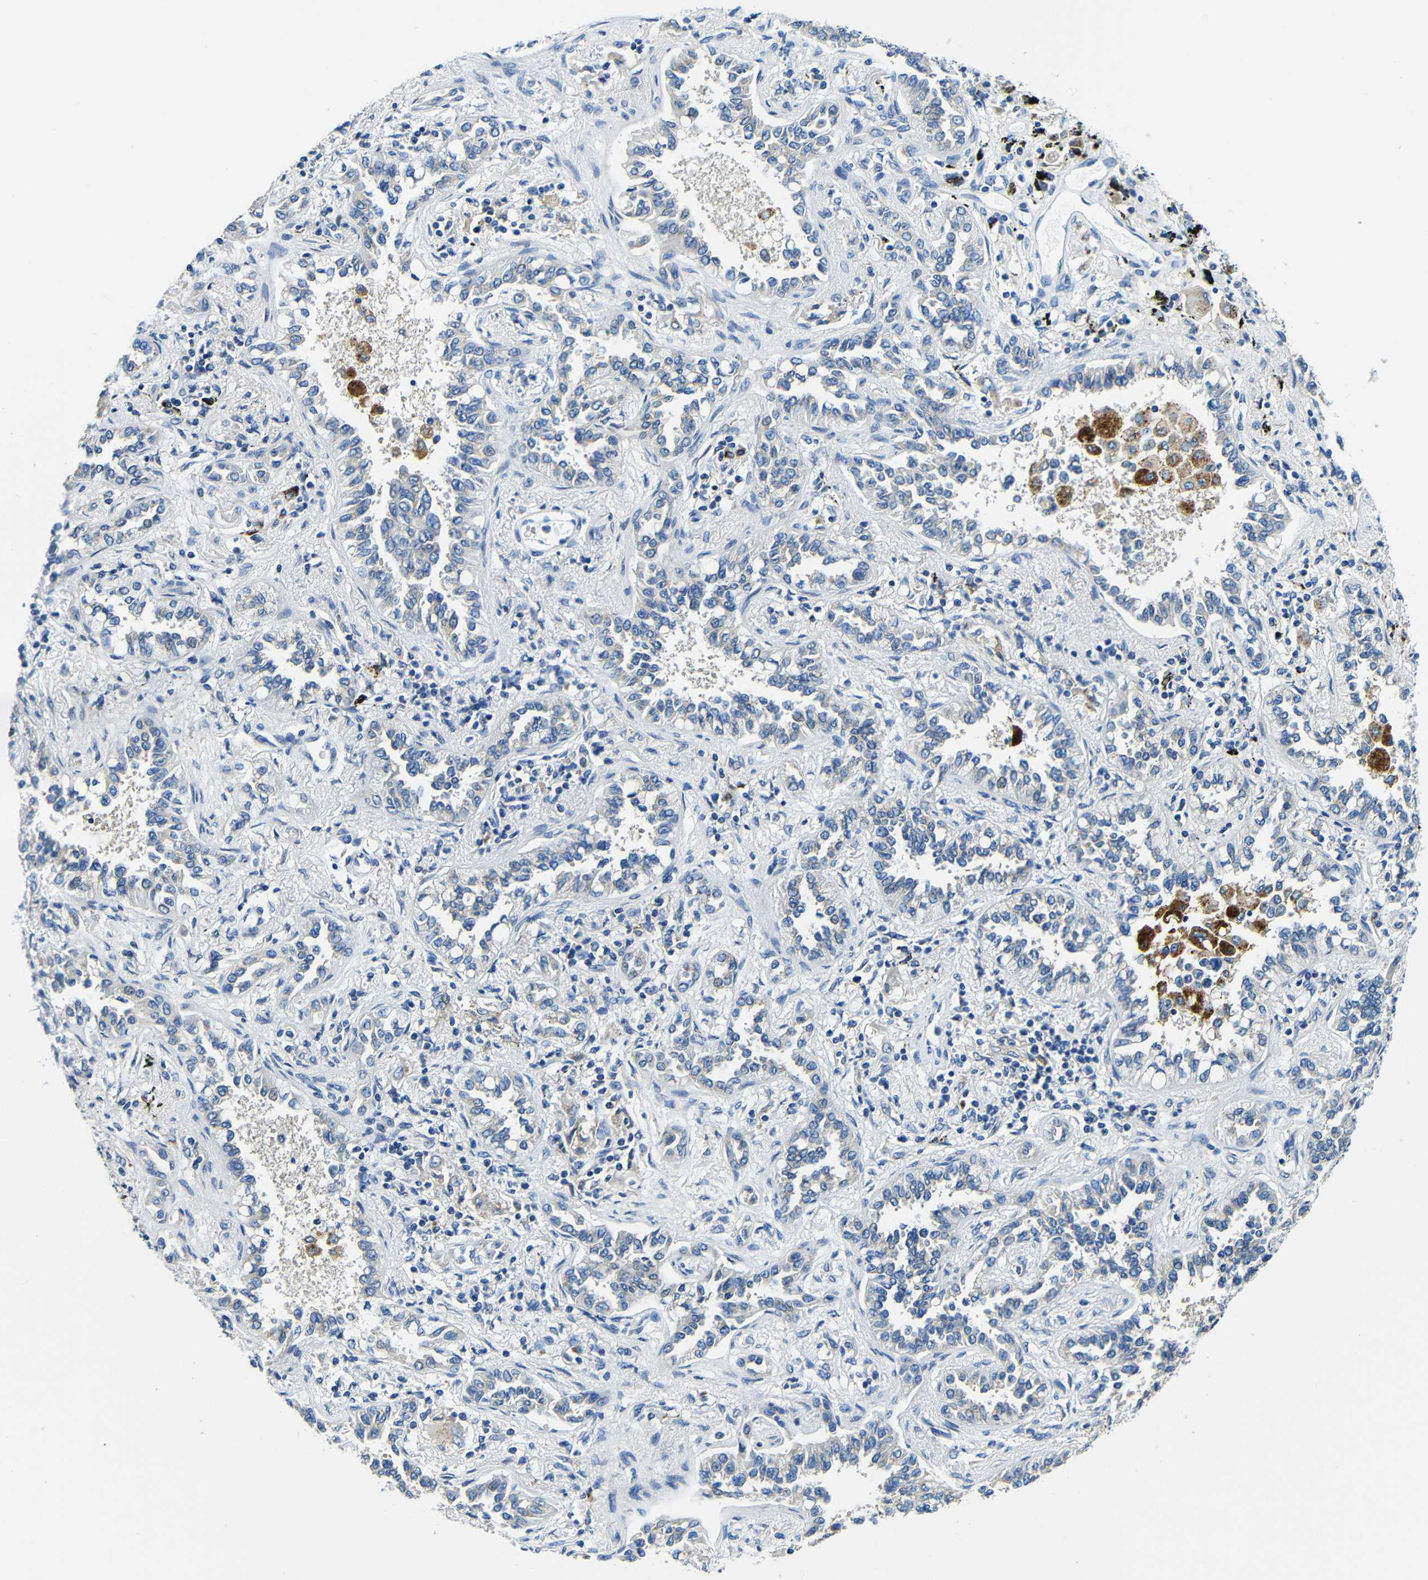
{"staining": {"intensity": "negative", "quantity": "none", "location": "none"}, "tissue": "lung cancer", "cell_type": "Tumor cells", "image_type": "cancer", "snomed": [{"axis": "morphology", "description": "Normal tissue, NOS"}, {"axis": "morphology", "description": "Adenocarcinoma, NOS"}, {"axis": "topography", "description": "Lung"}], "caption": "Immunohistochemistry (IHC) of adenocarcinoma (lung) shows no staining in tumor cells.", "gene": "USO1", "patient": {"sex": "male", "age": 59}}